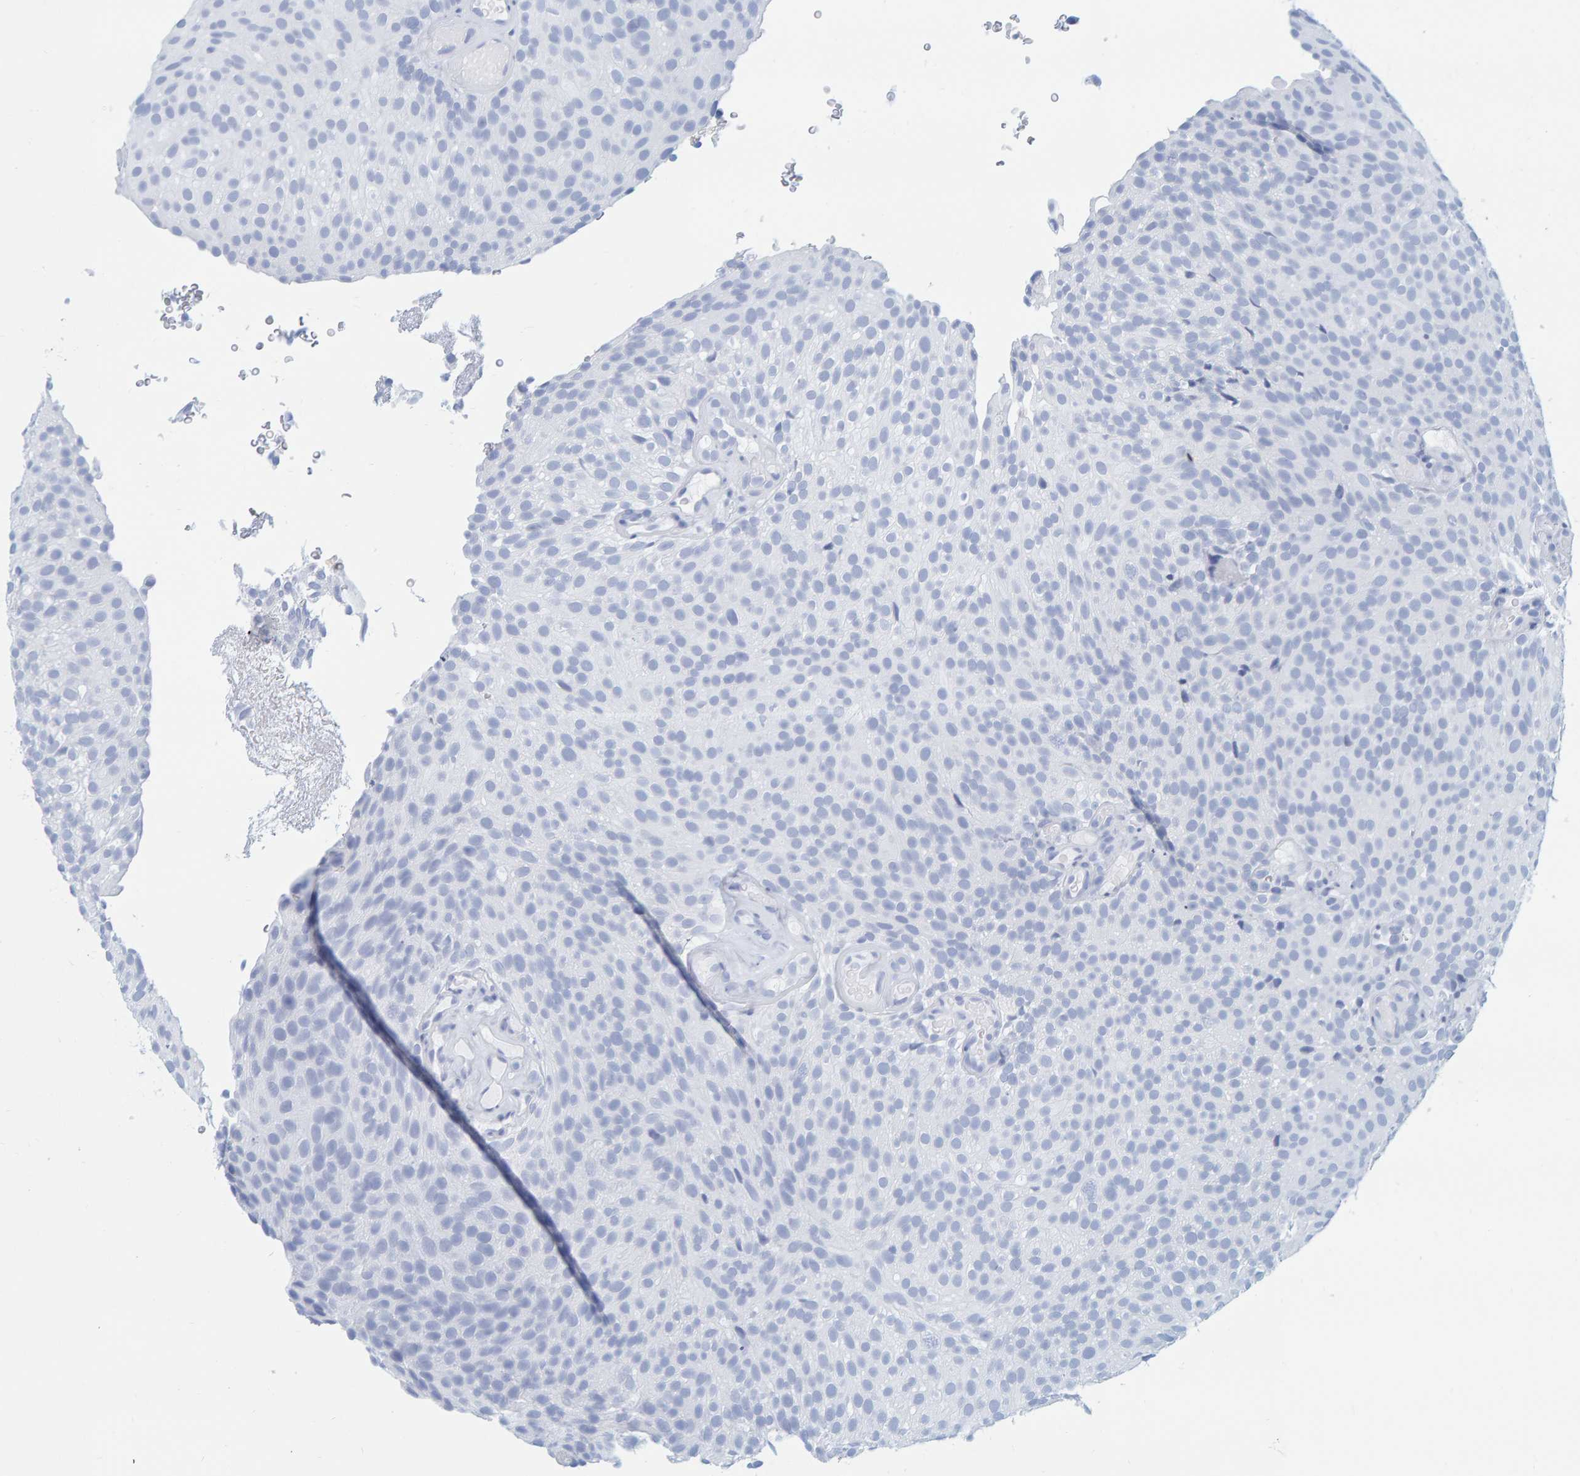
{"staining": {"intensity": "negative", "quantity": "none", "location": "none"}, "tissue": "urothelial cancer", "cell_type": "Tumor cells", "image_type": "cancer", "snomed": [{"axis": "morphology", "description": "Urothelial carcinoma, Low grade"}, {"axis": "topography", "description": "Urinary bladder"}], "caption": "Tumor cells are negative for brown protein staining in urothelial cancer.", "gene": "SFTPC", "patient": {"sex": "male", "age": 78}}